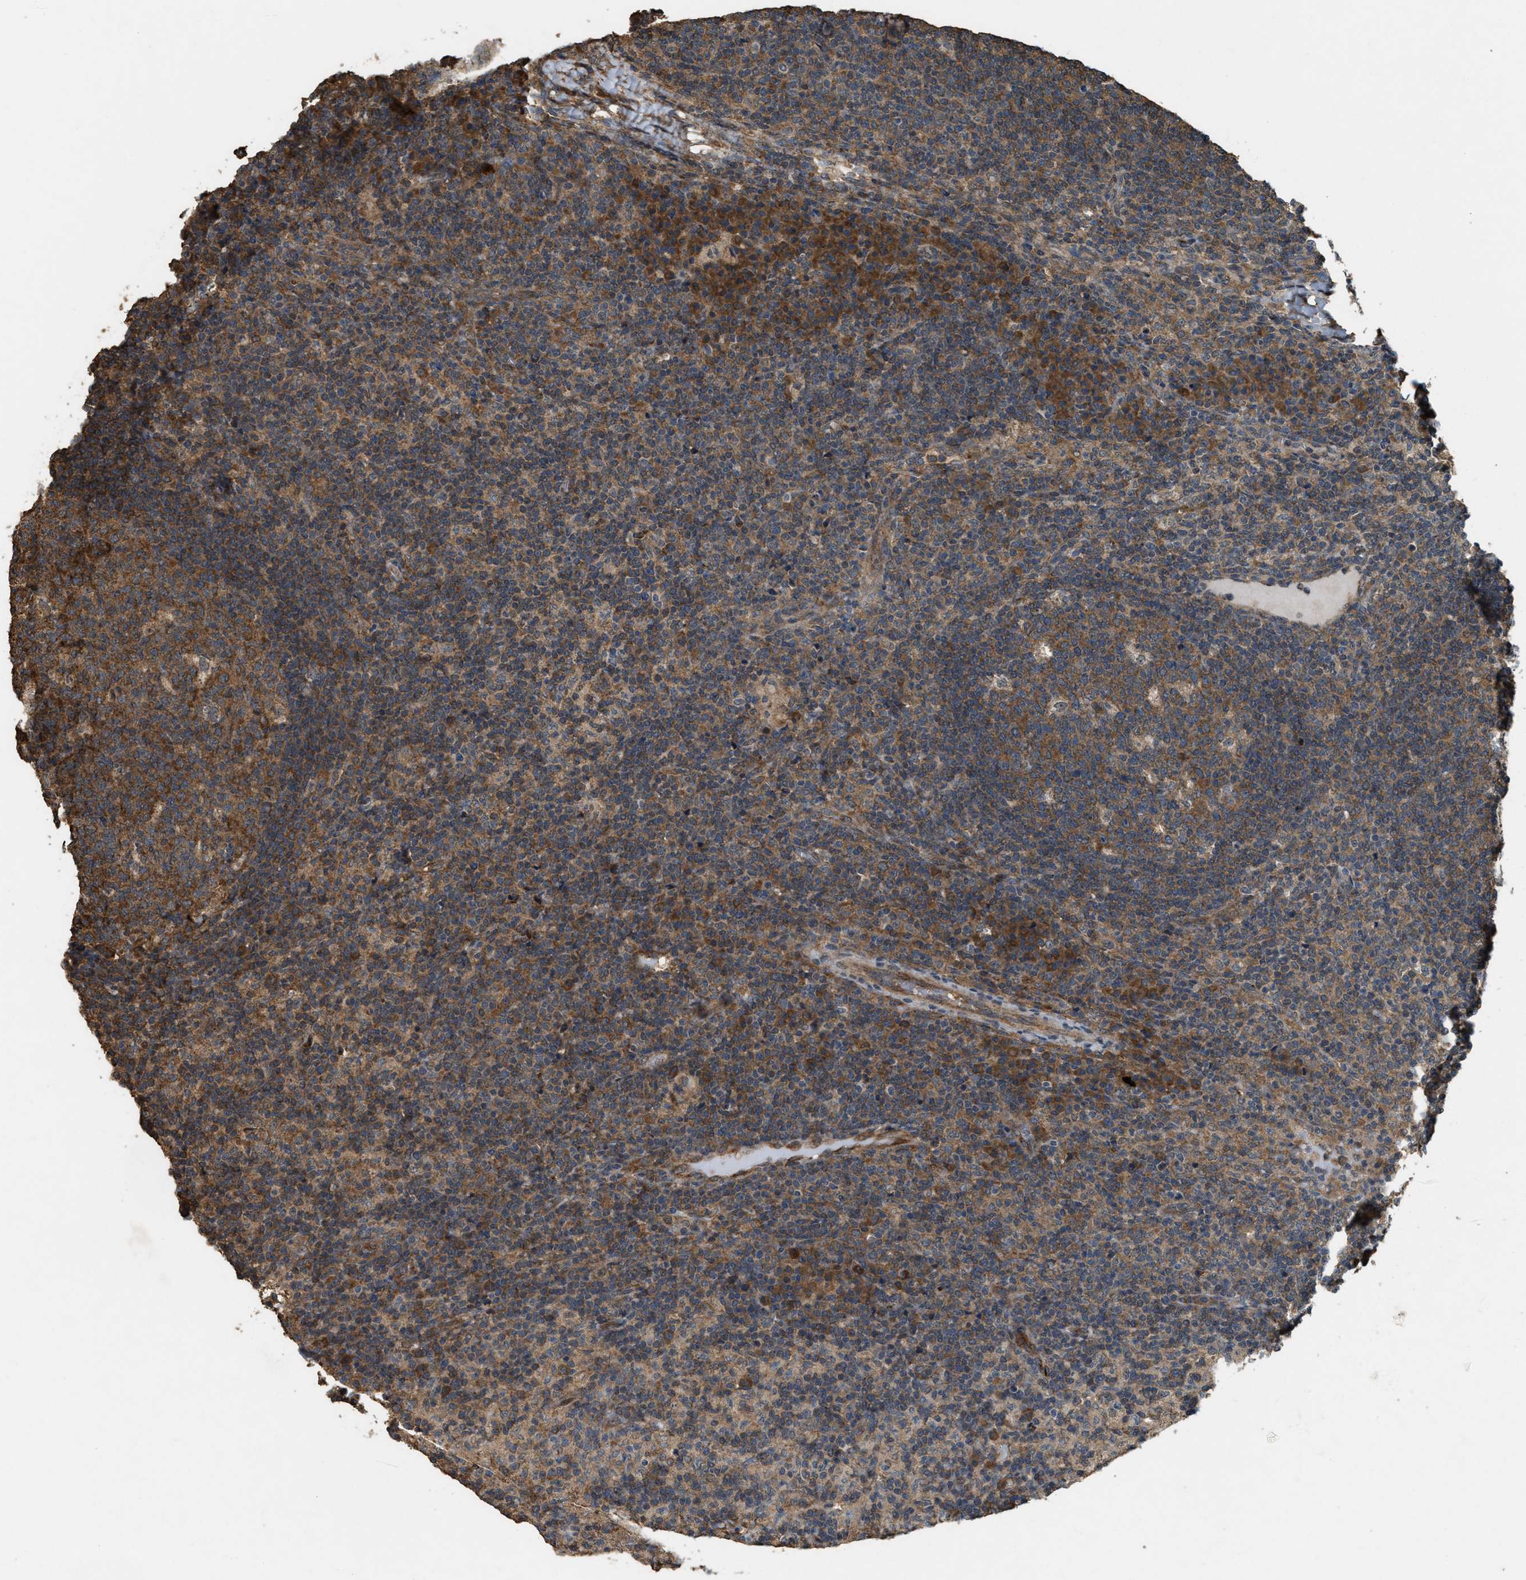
{"staining": {"intensity": "moderate", "quantity": ">75%", "location": "cytoplasmic/membranous"}, "tissue": "lymph node", "cell_type": "Germinal center cells", "image_type": "normal", "snomed": [{"axis": "morphology", "description": "Normal tissue, NOS"}, {"axis": "morphology", "description": "Inflammation, NOS"}, {"axis": "topography", "description": "Lymph node"}], "caption": "Immunohistochemistry histopathology image of benign lymph node stained for a protein (brown), which demonstrates medium levels of moderate cytoplasmic/membranous expression in about >75% of germinal center cells.", "gene": "ARHGEF5", "patient": {"sex": "male", "age": 55}}